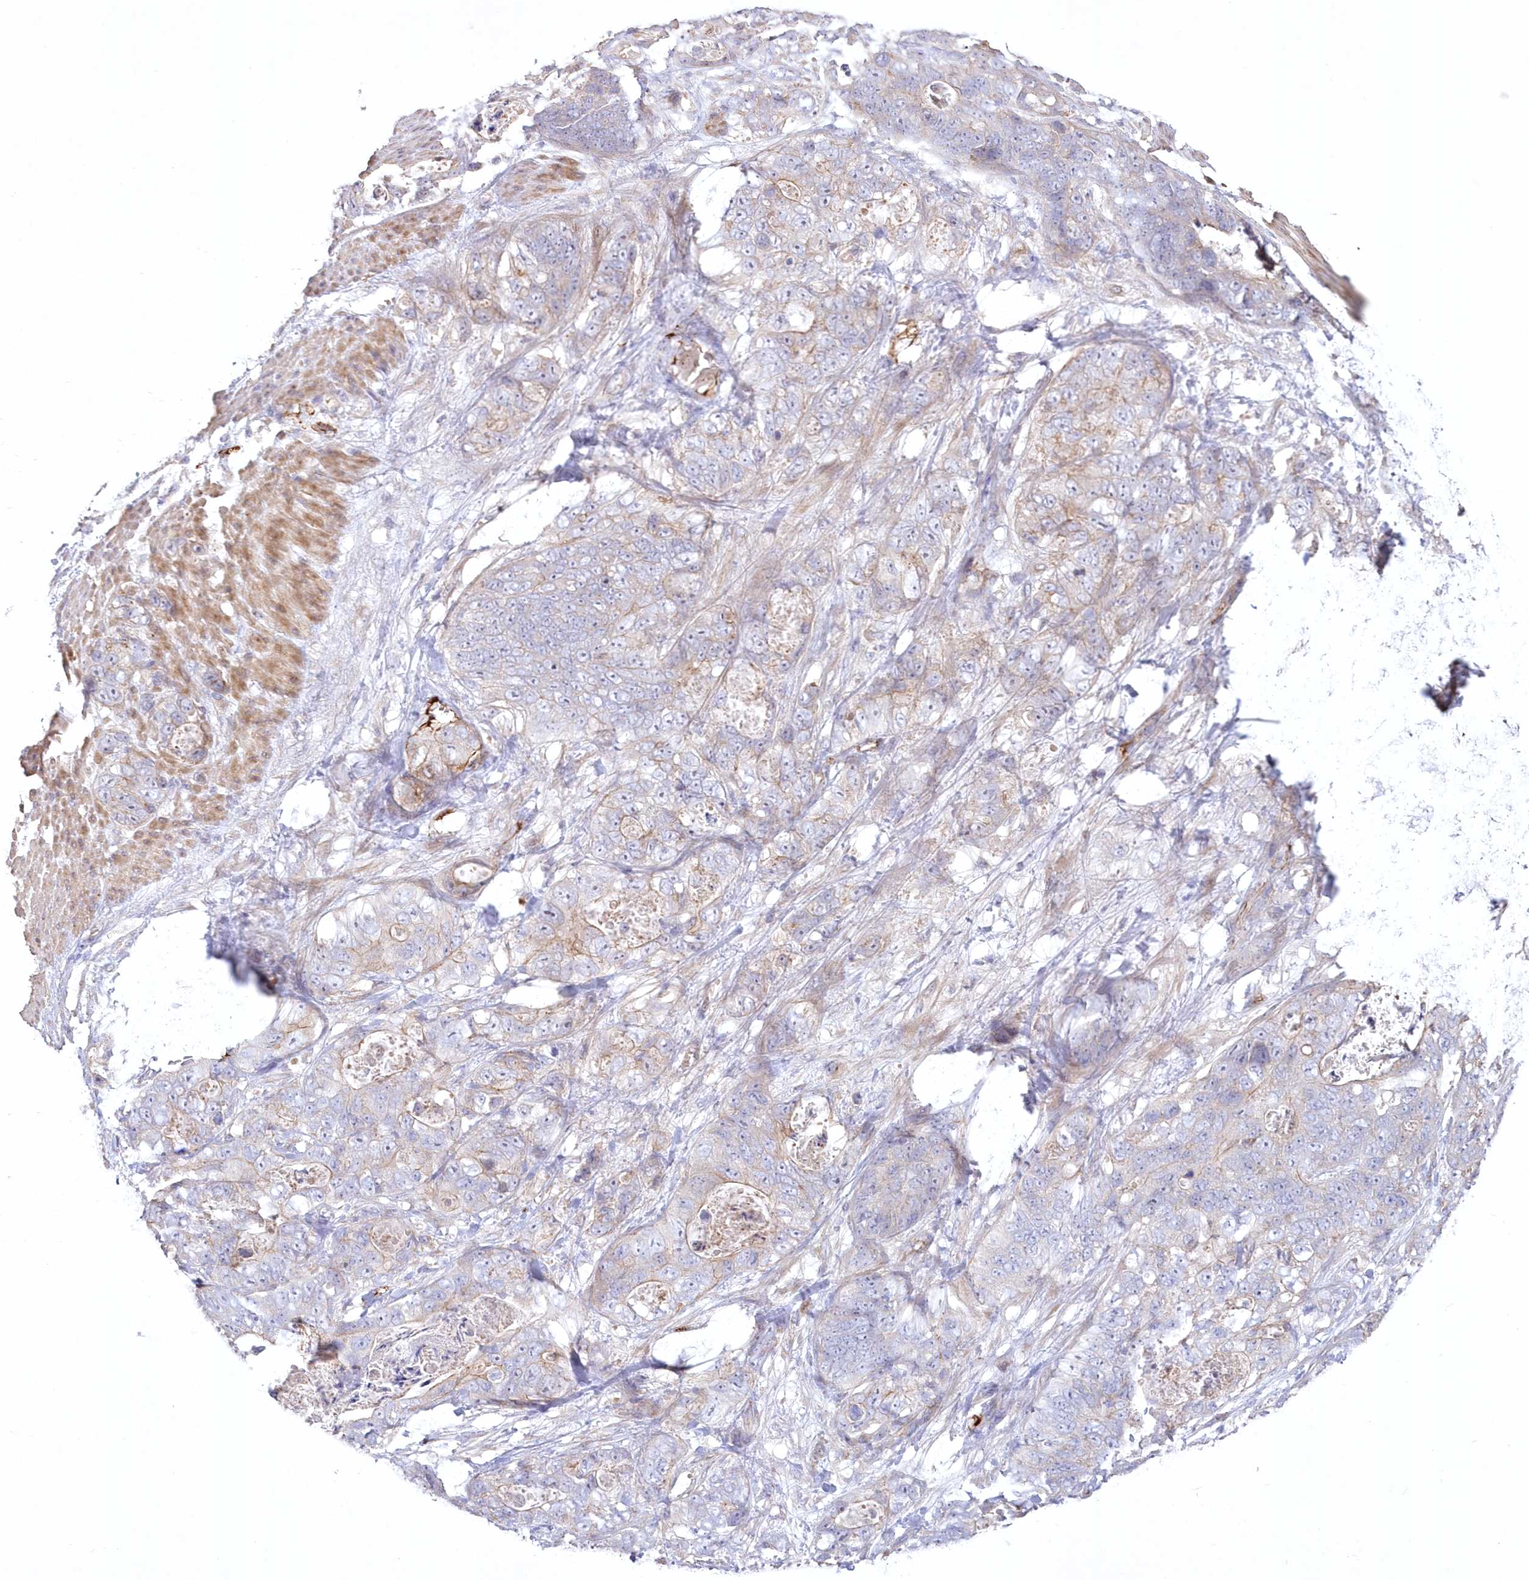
{"staining": {"intensity": "weak", "quantity": "<25%", "location": "cytoplasmic/membranous"}, "tissue": "stomach cancer", "cell_type": "Tumor cells", "image_type": "cancer", "snomed": [{"axis": "morphology", "description": "Normal tissue, NOS"}, {"axis": "morphology", "description": "Adenocarcinoma, NOS"}, {"axis": "topography", "description": "Stomach"}], "caption": "Tumor cells show no significant expression in stomach cancer.", "gene": "WBP1L", "patient": {"sex": "female", "age": 89}}